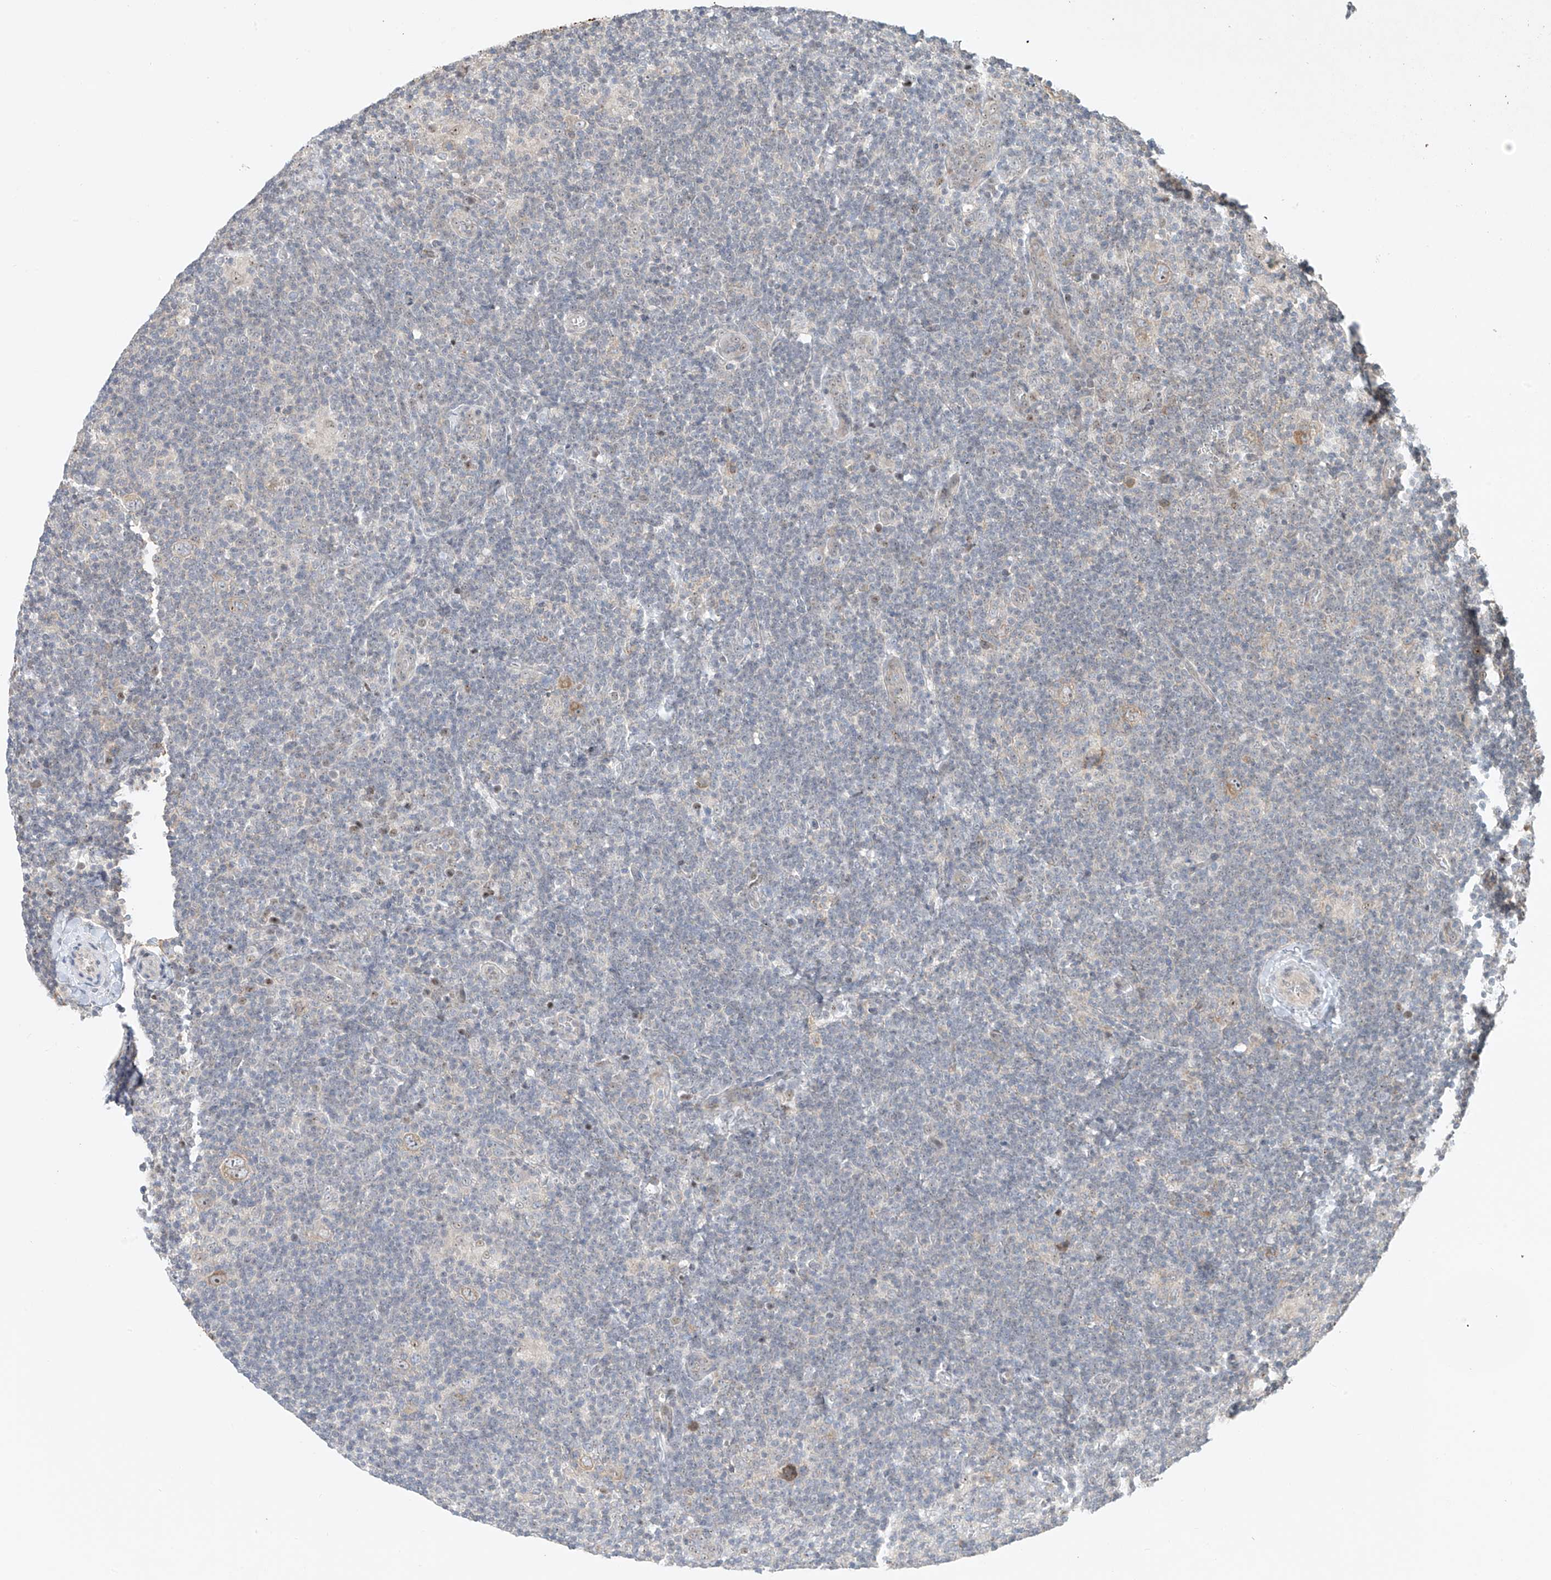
{"staining": {"intensity": "weak", "quantity": "25%-75%", "location": "cytoplasmic/membranous"}, "tissue": "lymphoma", "cell_type": "Tumor cells", "image_type": "cancer", "snomed": [{"axis": "morphology", "description": "Hodgkin's disease, NOS"}, {"axis": "topography", "description": "Lymph node"}], "caption": "Immunohistochemistry (DAB (3,3'-diaminobenzidine)) staining of human Hodgkin's disease shows weak cytoplasmic/membranous protein positivity in about 25%-75% of tumor cells. The staining was performed using DAB, with brown indicating positive protein expression. Nuclei are stained blue with hematoxylin.", "gene": "TASP1", "patient": {"sex": "female", "age": 57}}